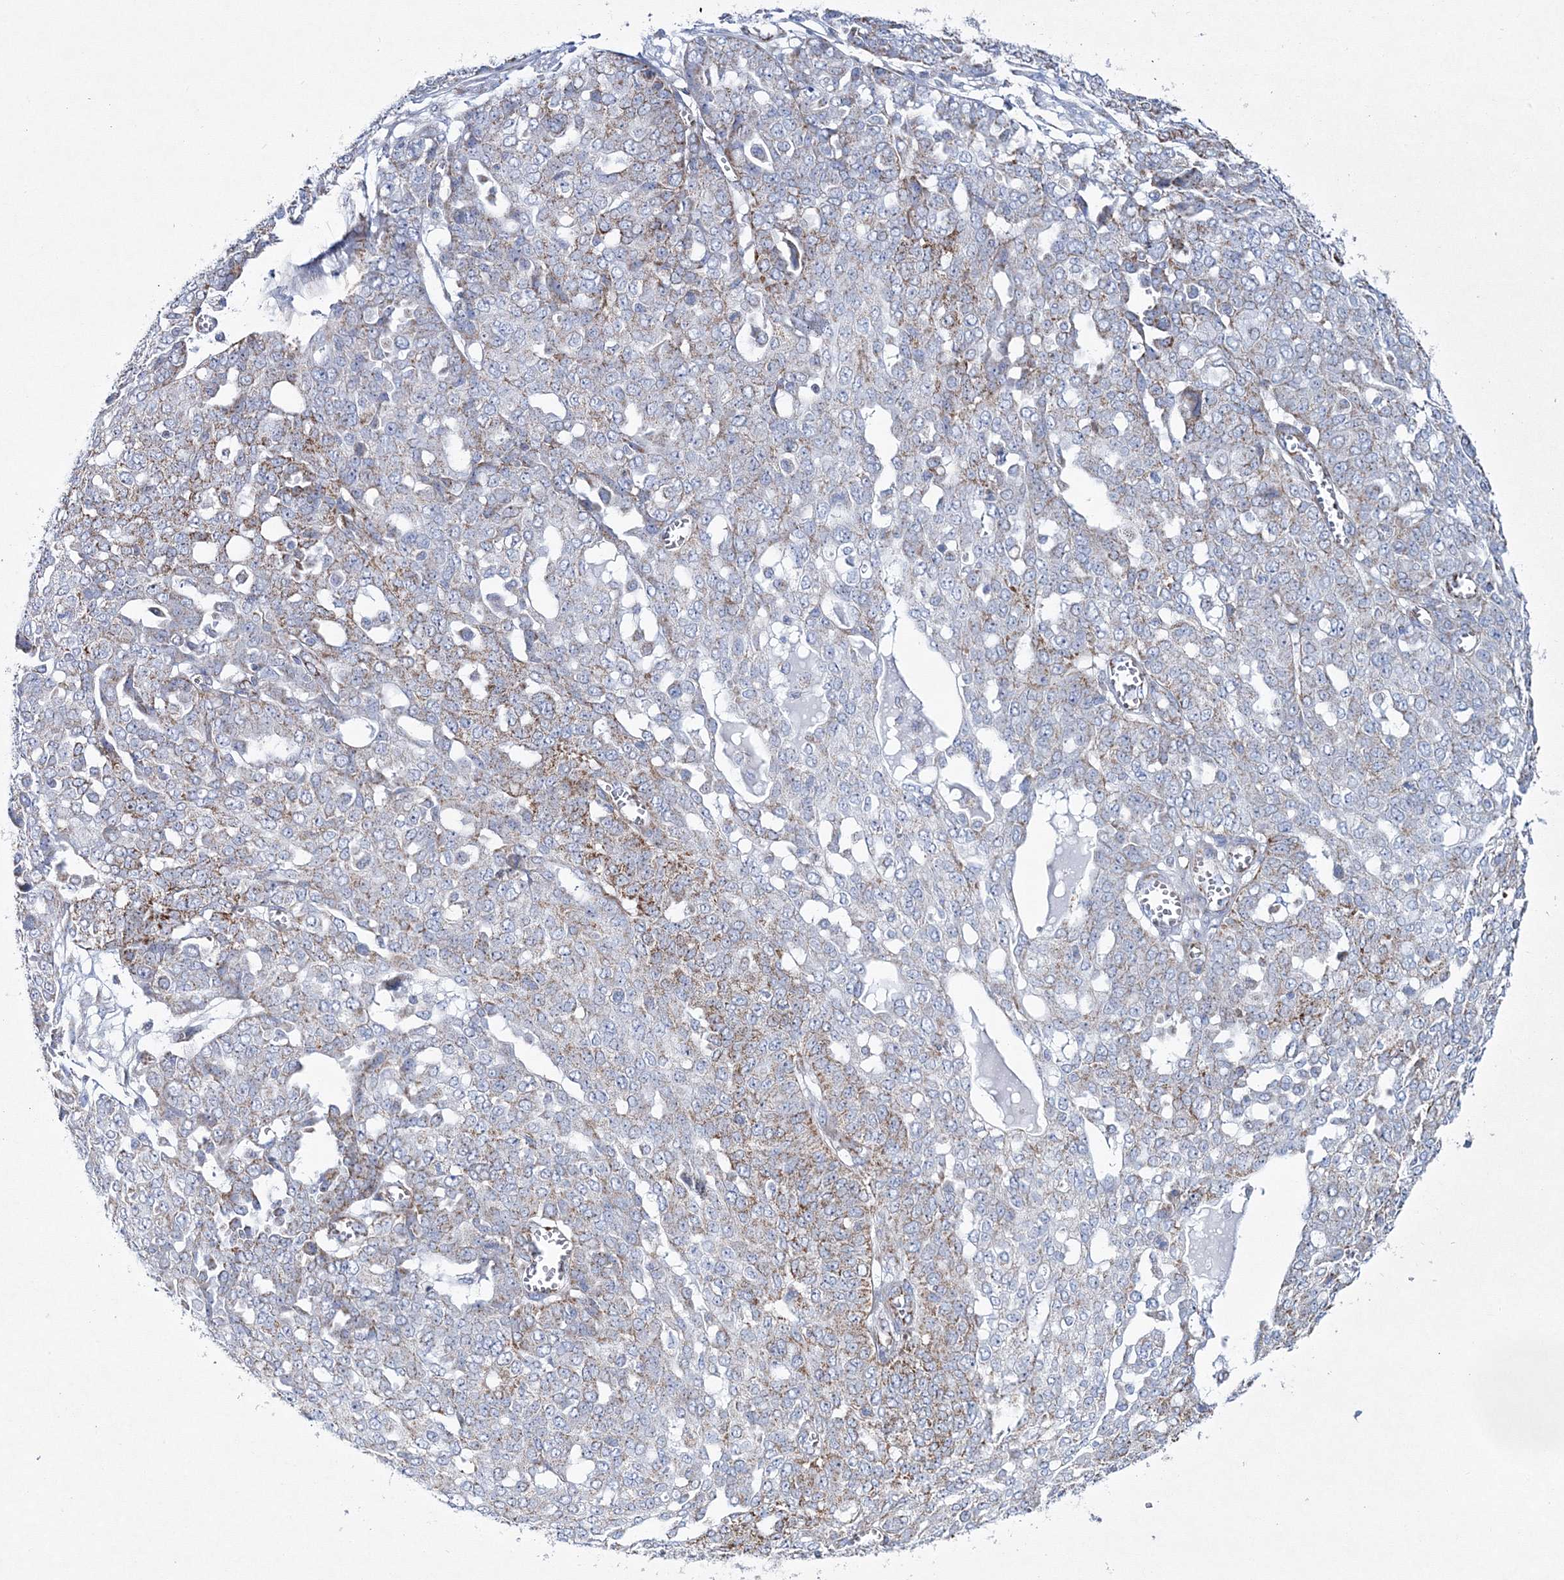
{"staining": {"intensity": "moderate", "quantity": "<25%", "location": "cytoplasmic/membranous"}, "tissue": "ovarian cancer", "cell_type": "Tumor cells", "image_type": "cancer", "snomed": [{"axis": "morphology", "description": "Cystadenocarcinoma, serous, NOS"}, {"axis": "topography", "description": "Soft tissue"}, {"axis": "topography", "description": "Ovary"}], "caption": "The immunohistochemical stain shows moderate cytoplasmic/membranous positivity in tumor cells of ovarian cancer (serous cystadenocarcinoma) tissue.", "gene": "HIBCH", "patient": {"sex": "female", "age": 57}}